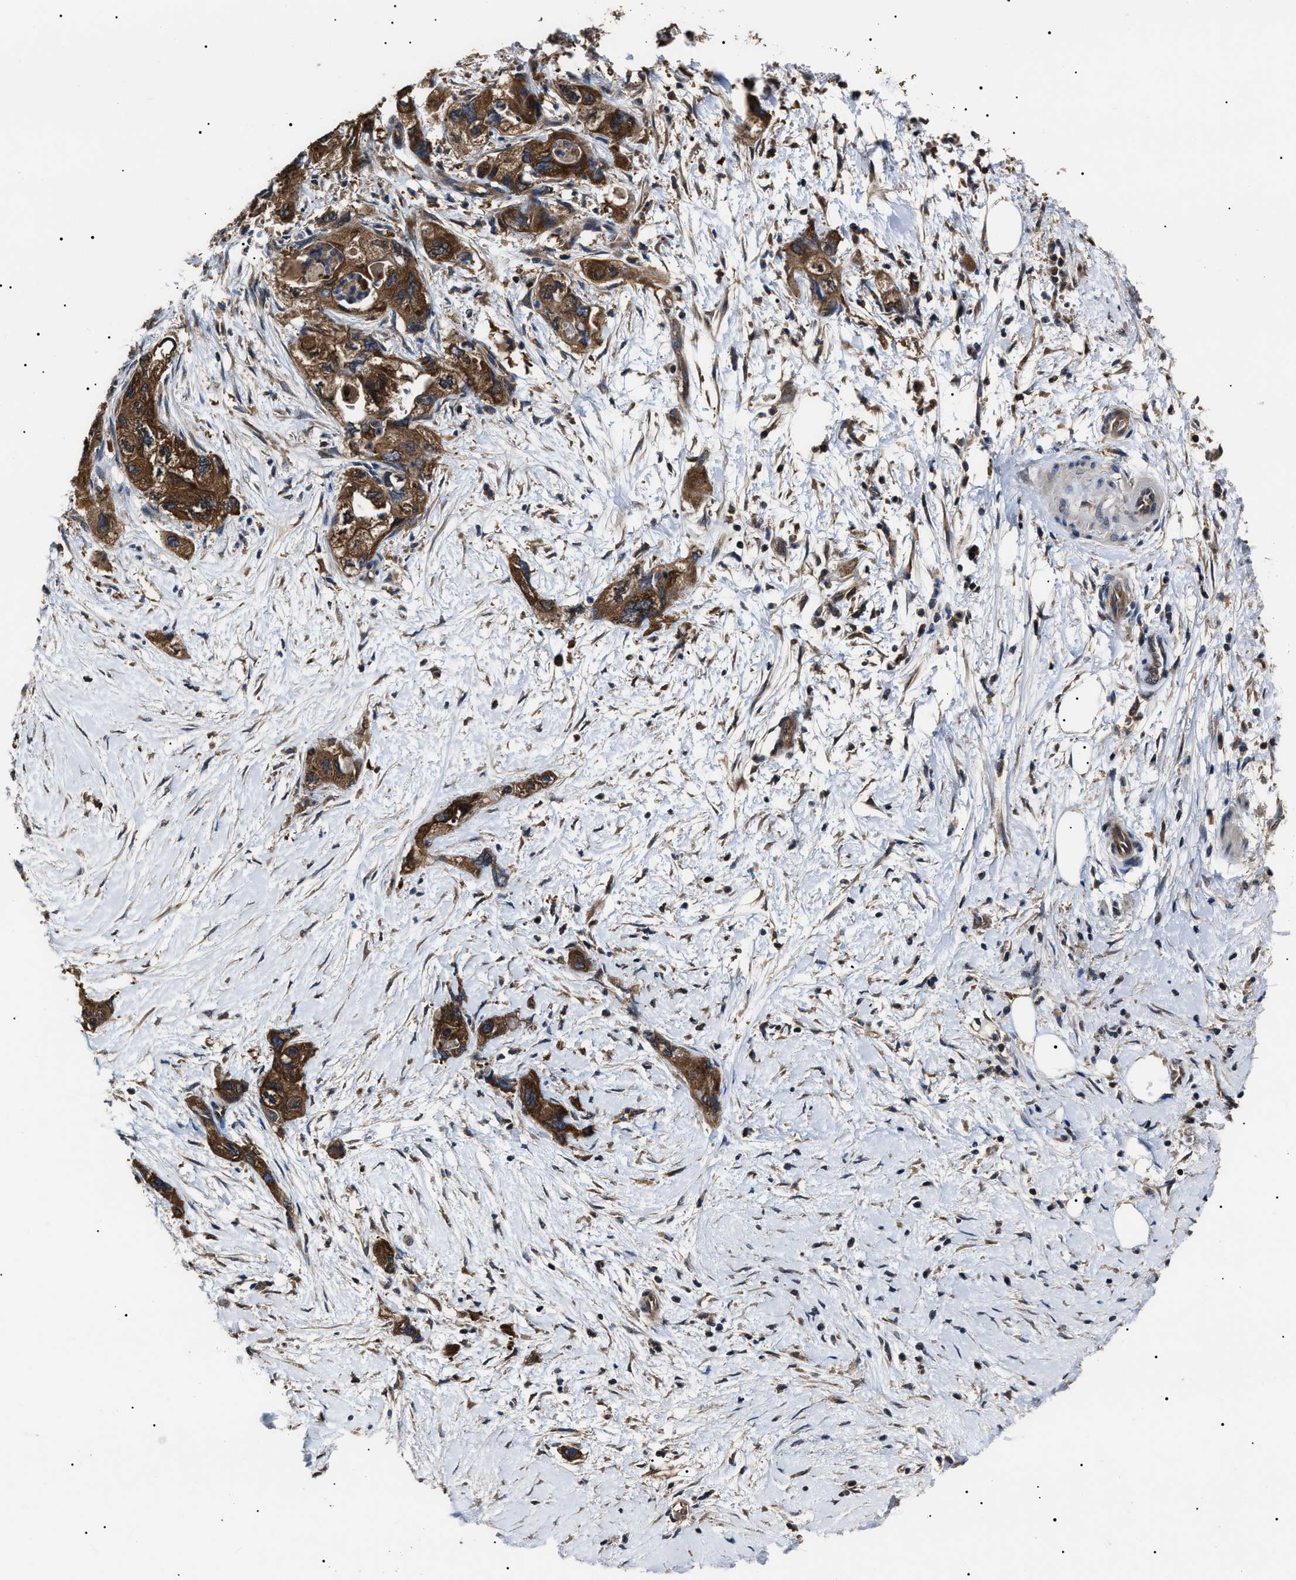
{"staining": {"intensity": "strong", "quantity": ">75%", "location": "cytoplasmic/membranous"}, "tissue": "pancreatic cancer", "cell_type": "Tumor cells", "image_type": "cancer", "snomed": [{"axis": "morphology", "description": "Adenocarcinoma, NOS"}, {"axis": "topography", "description": "Pancreas"}], "caption": "Protein expression analysis of human pancreatic adenocarcinoma reveals strong cytoplasmic/membranous positivity in about >75% of tumor cells. Nuclei are stained in blue.", "gene": "CCT8", "patient": {"sex": "female", "age": 73}}